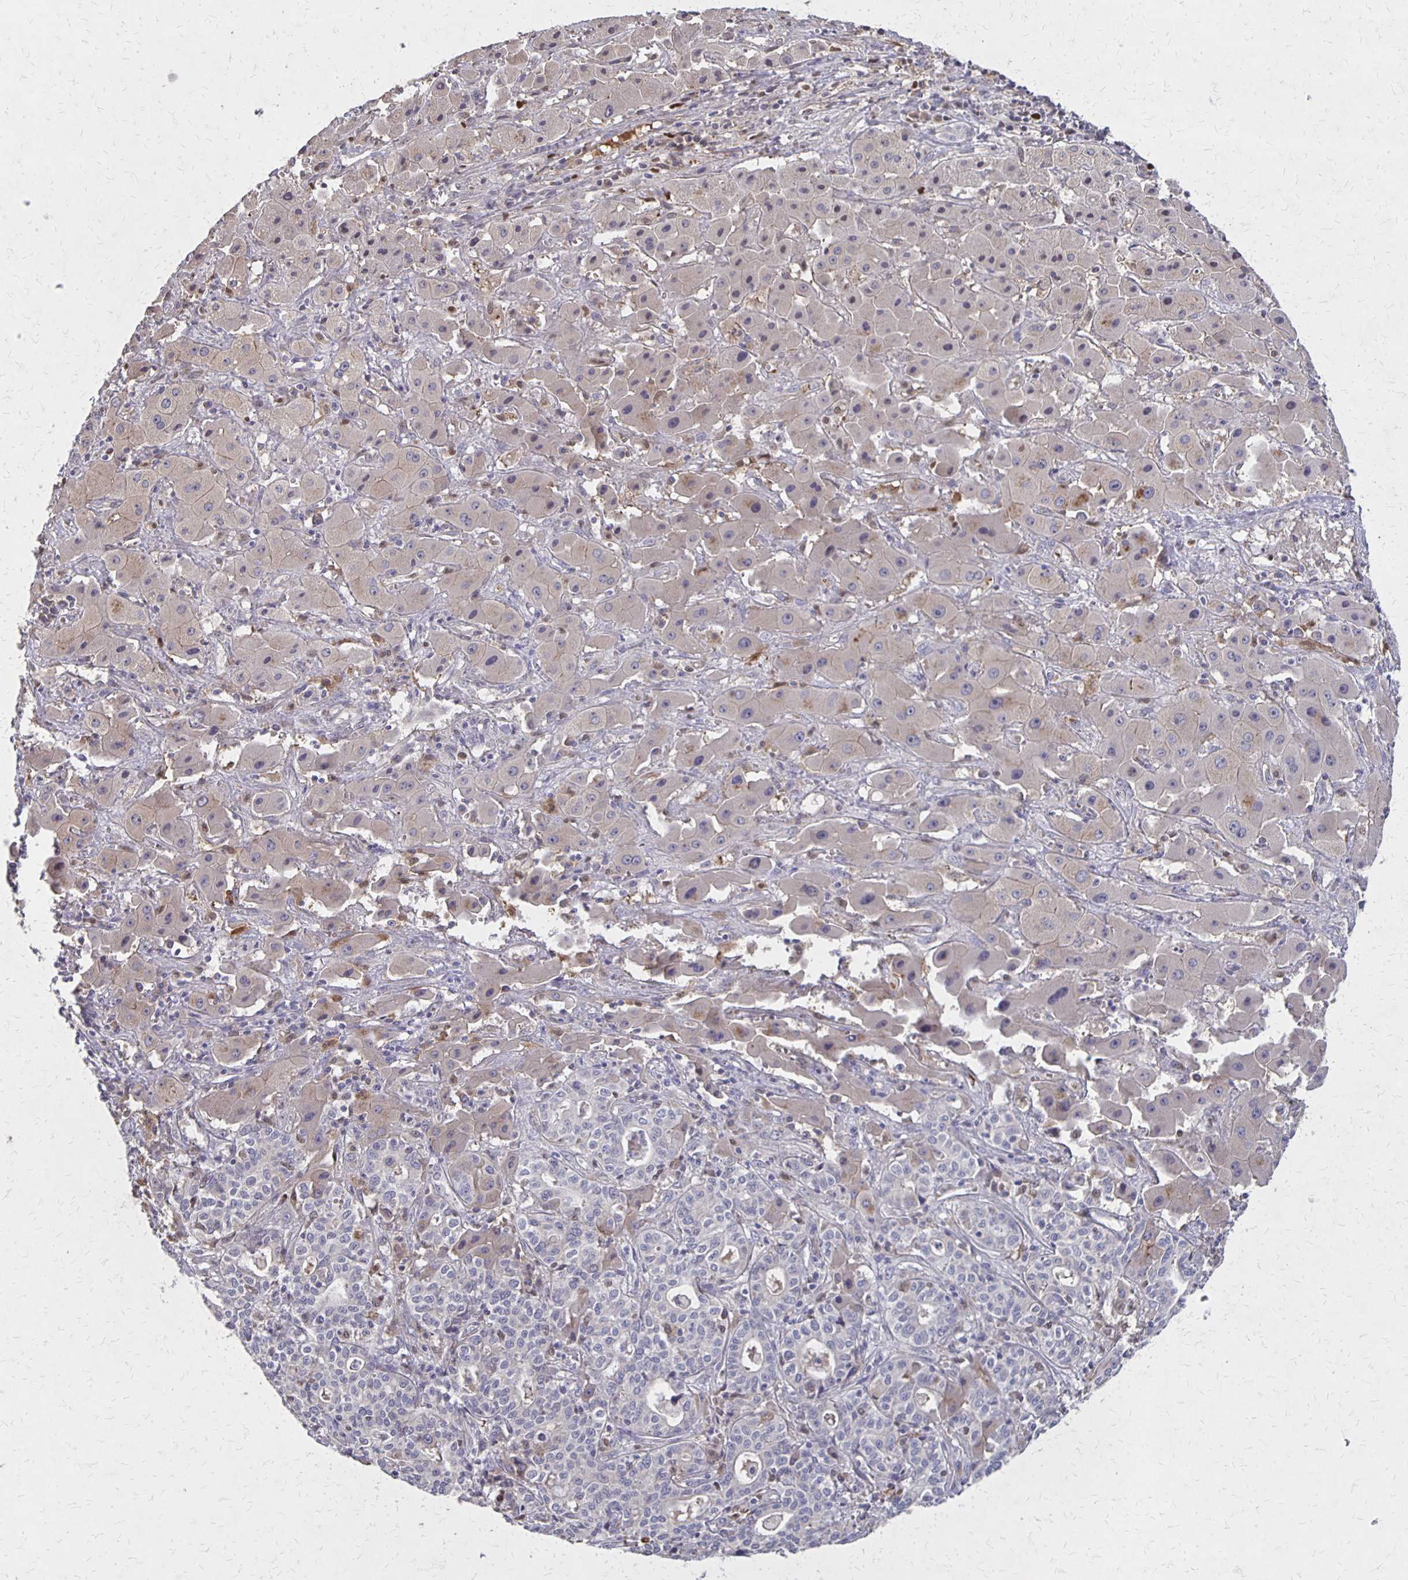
{"staining": {"intensity": "negative", "quantity": "none", "location": "none"}, "tissue": "liver cancer", "cell_type": "Tumor cells", "image_type": "cancer", "snomed": [{"axis": "morphology", "description": "Cholangiocarcinoma"}, {"axis": "topography", "description": "Liver"}], "caption": "Tumor cells show no significant expression in liver cancer (cholangiocarcinoma).", "gene": "NOG", "patient": {"sex": "female", "age": 61}}